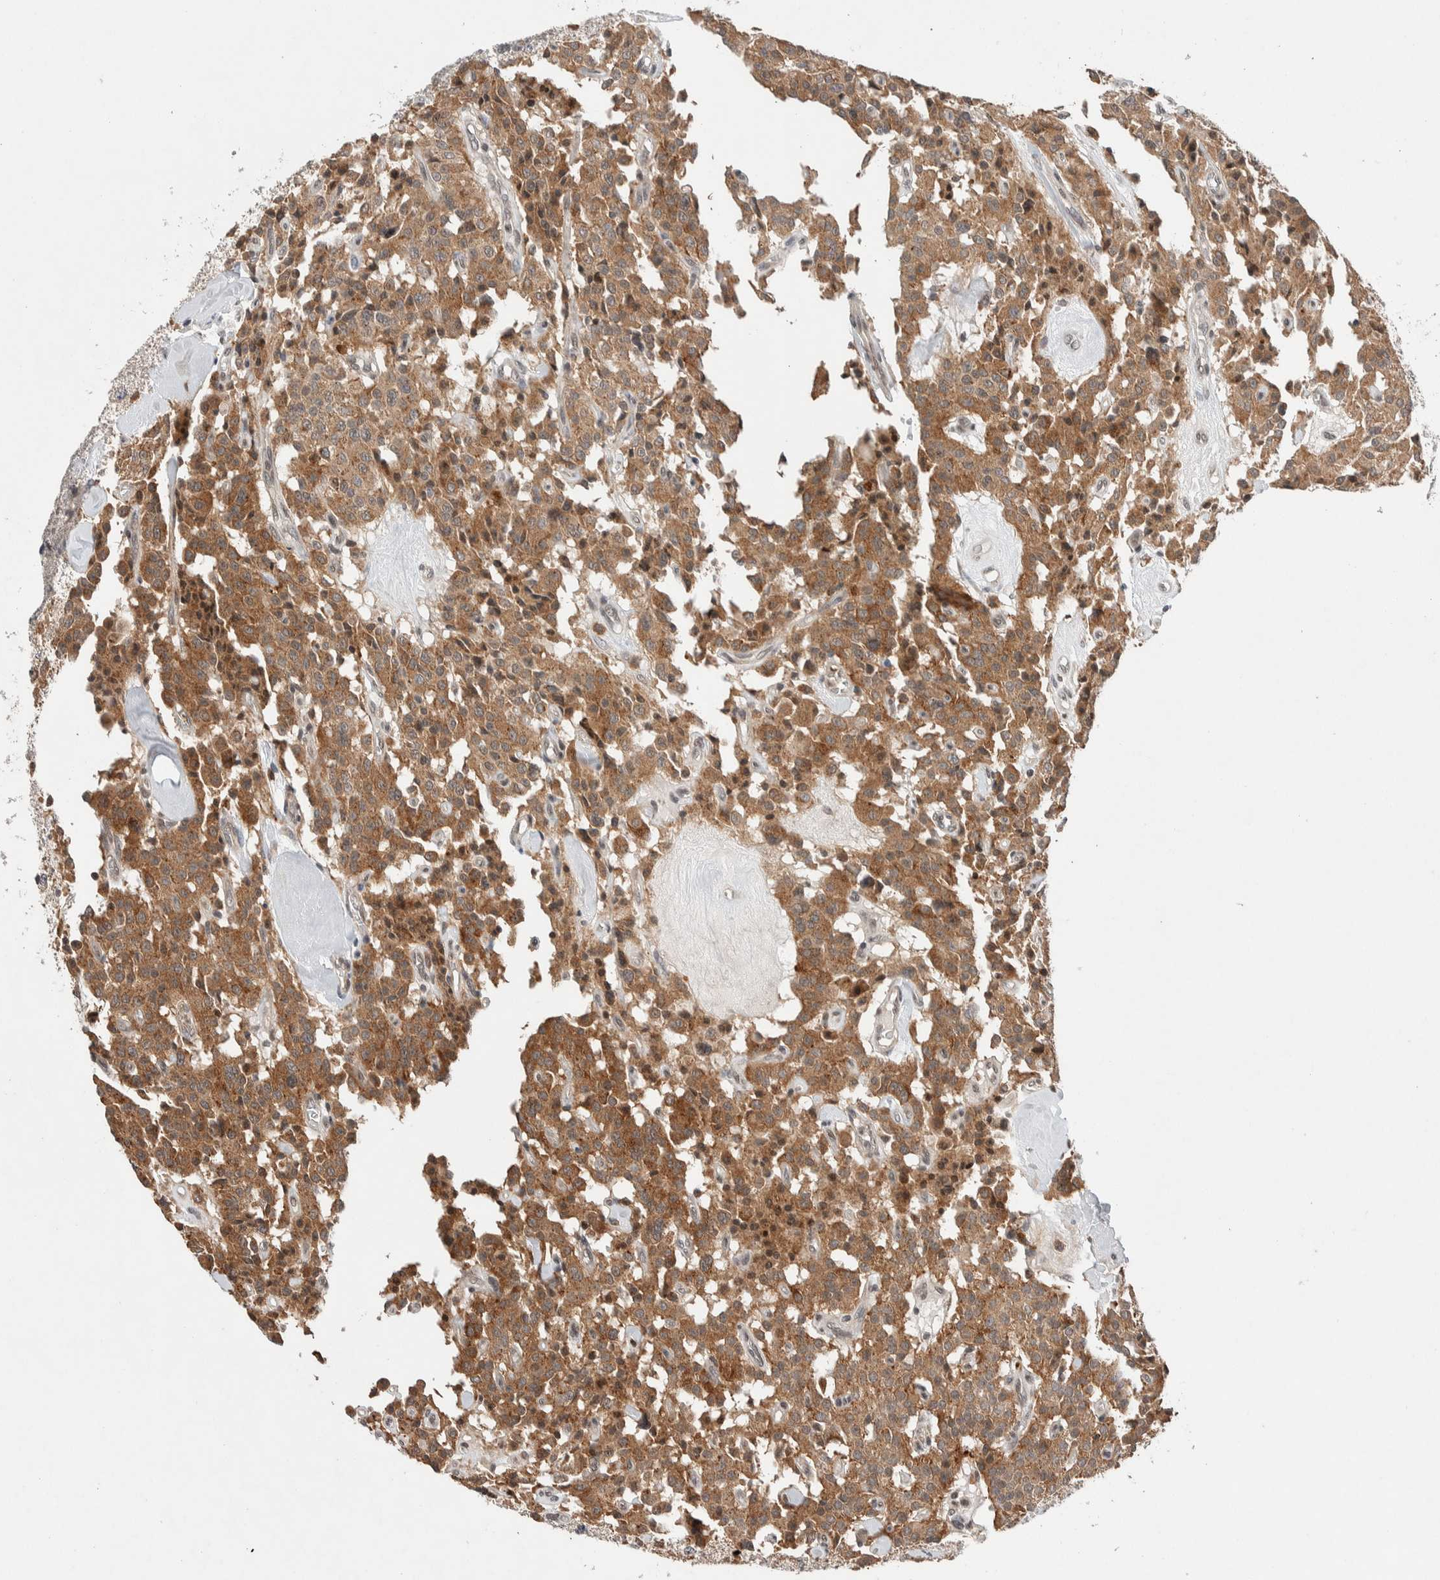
{"staining": {"intensity": "moderate", "quantity": ">75%", "location": "cytoplasmic/membranous"}, "tissue": "carcinoid", "cell_type": "Tumor cells", "image_type": "cancer", "snomed": [{"axis": "morphology", "description": "Carcinoid, malignant, NOS"}, {"axis": "topography", "description": "Lung"}], "caption": "This micrograph exhibits immunohistochemistry (IHC) staining of malignant carcinoid, with medium moderate cytoplasmic/membranous positivity in about >75% of tumor cells.", "gene": "KCNK1", "patient": {"sex": "male", "age": 30}}